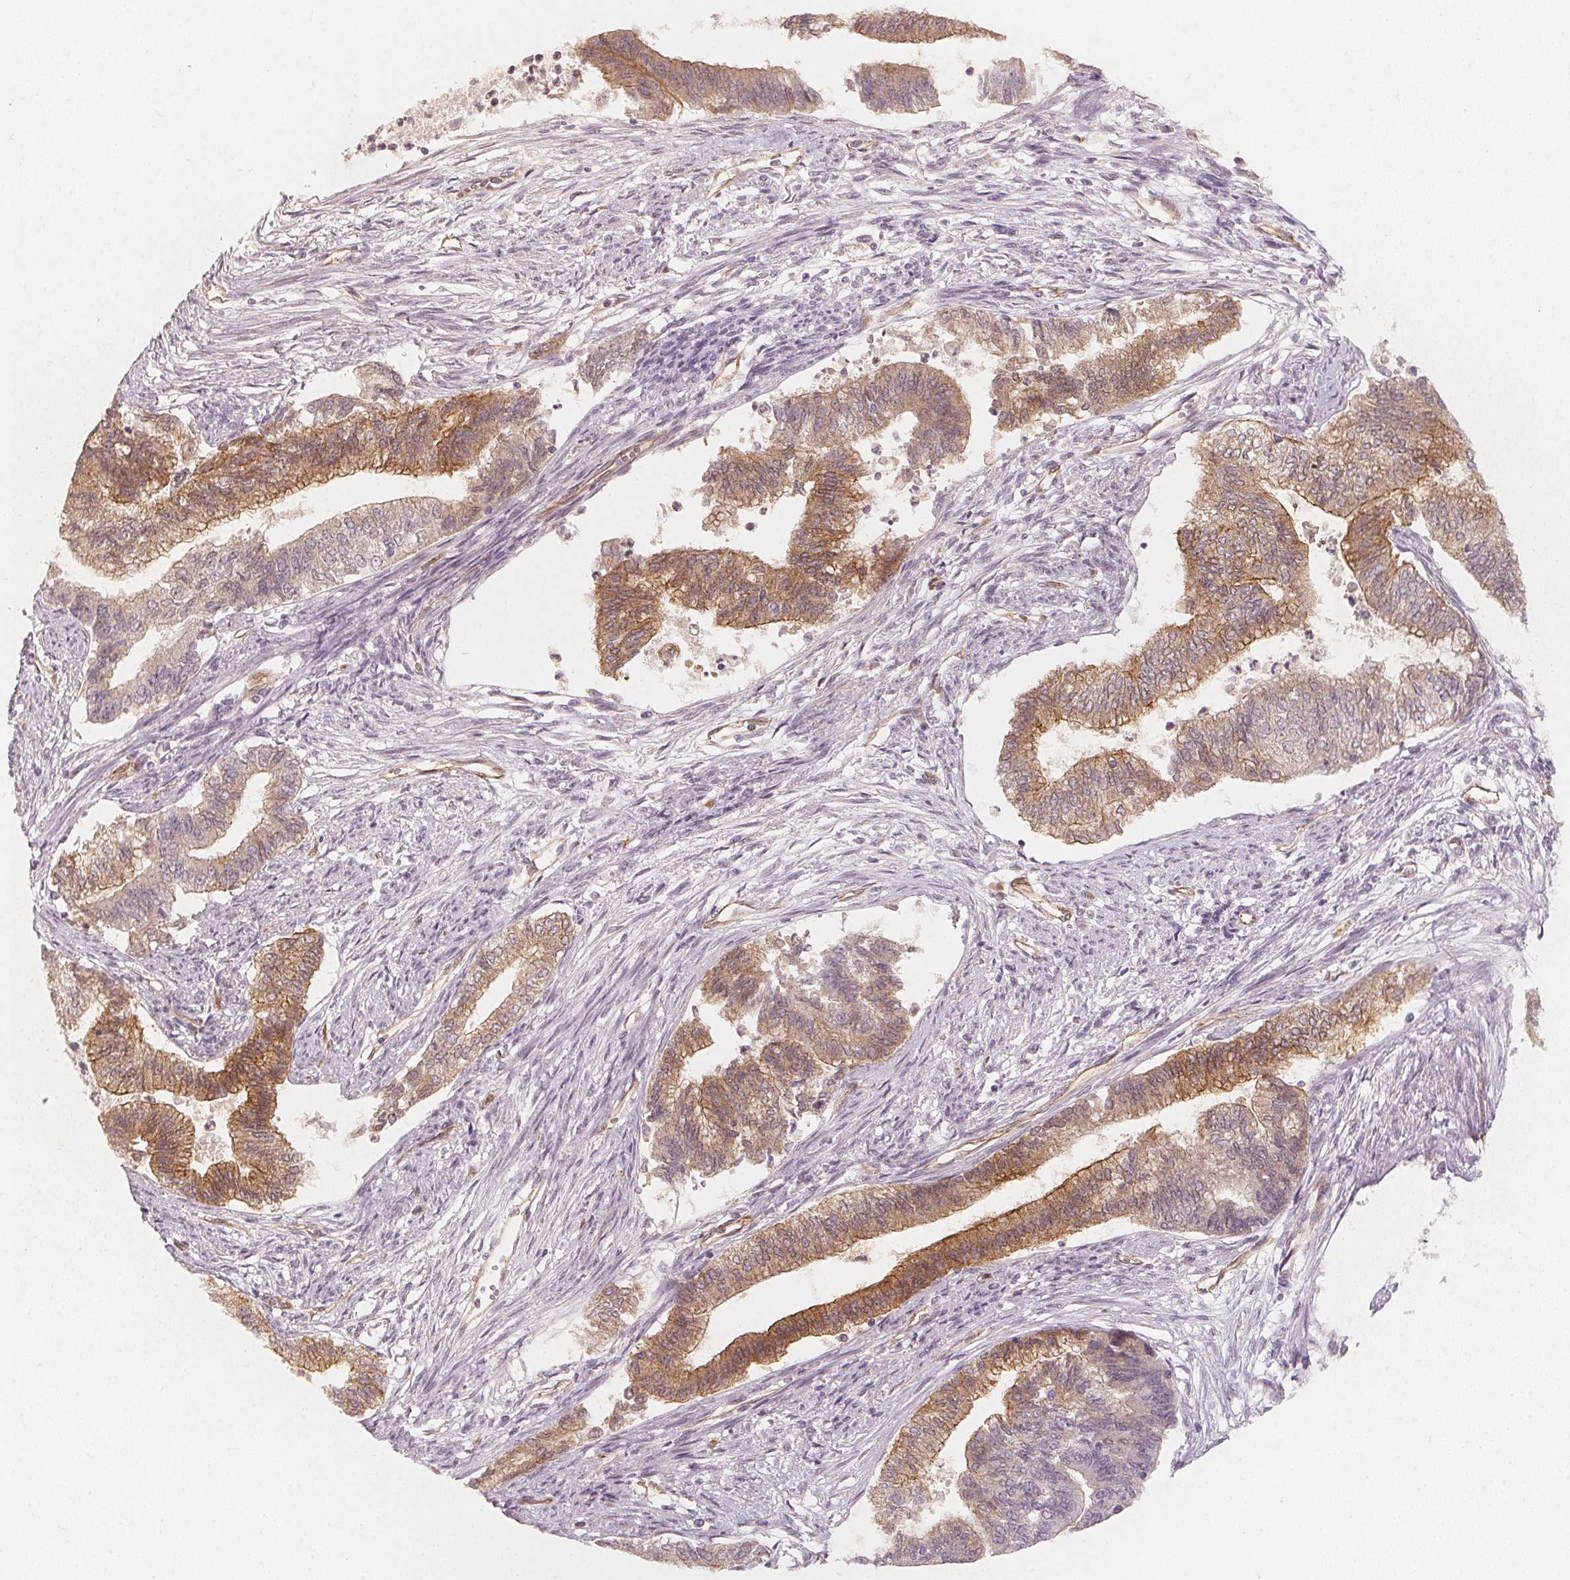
{"staining": {"intensity": "moderate", "quantity": "25%-75%", "location": "cytoplasmic/membranous"}, "tissue": "endometrial cancer", "cell_type": "Tumor cells", "image_type": "cancer", "snomed": [{"axis": "morphology", "description": "Adenocarcinoma, NOS"}, {"axis": "topography", "description": "Endometrium"}], "caption": "The micrograph displays immunohistochemical staining of endometrial adenocarcinoma. There is moderate cytoplasmic/membranous positivity is appreciated in about 25%-75% of tumor cells.", "gene": "CIB1", "patient": {"sex": "female", "age": 65}}